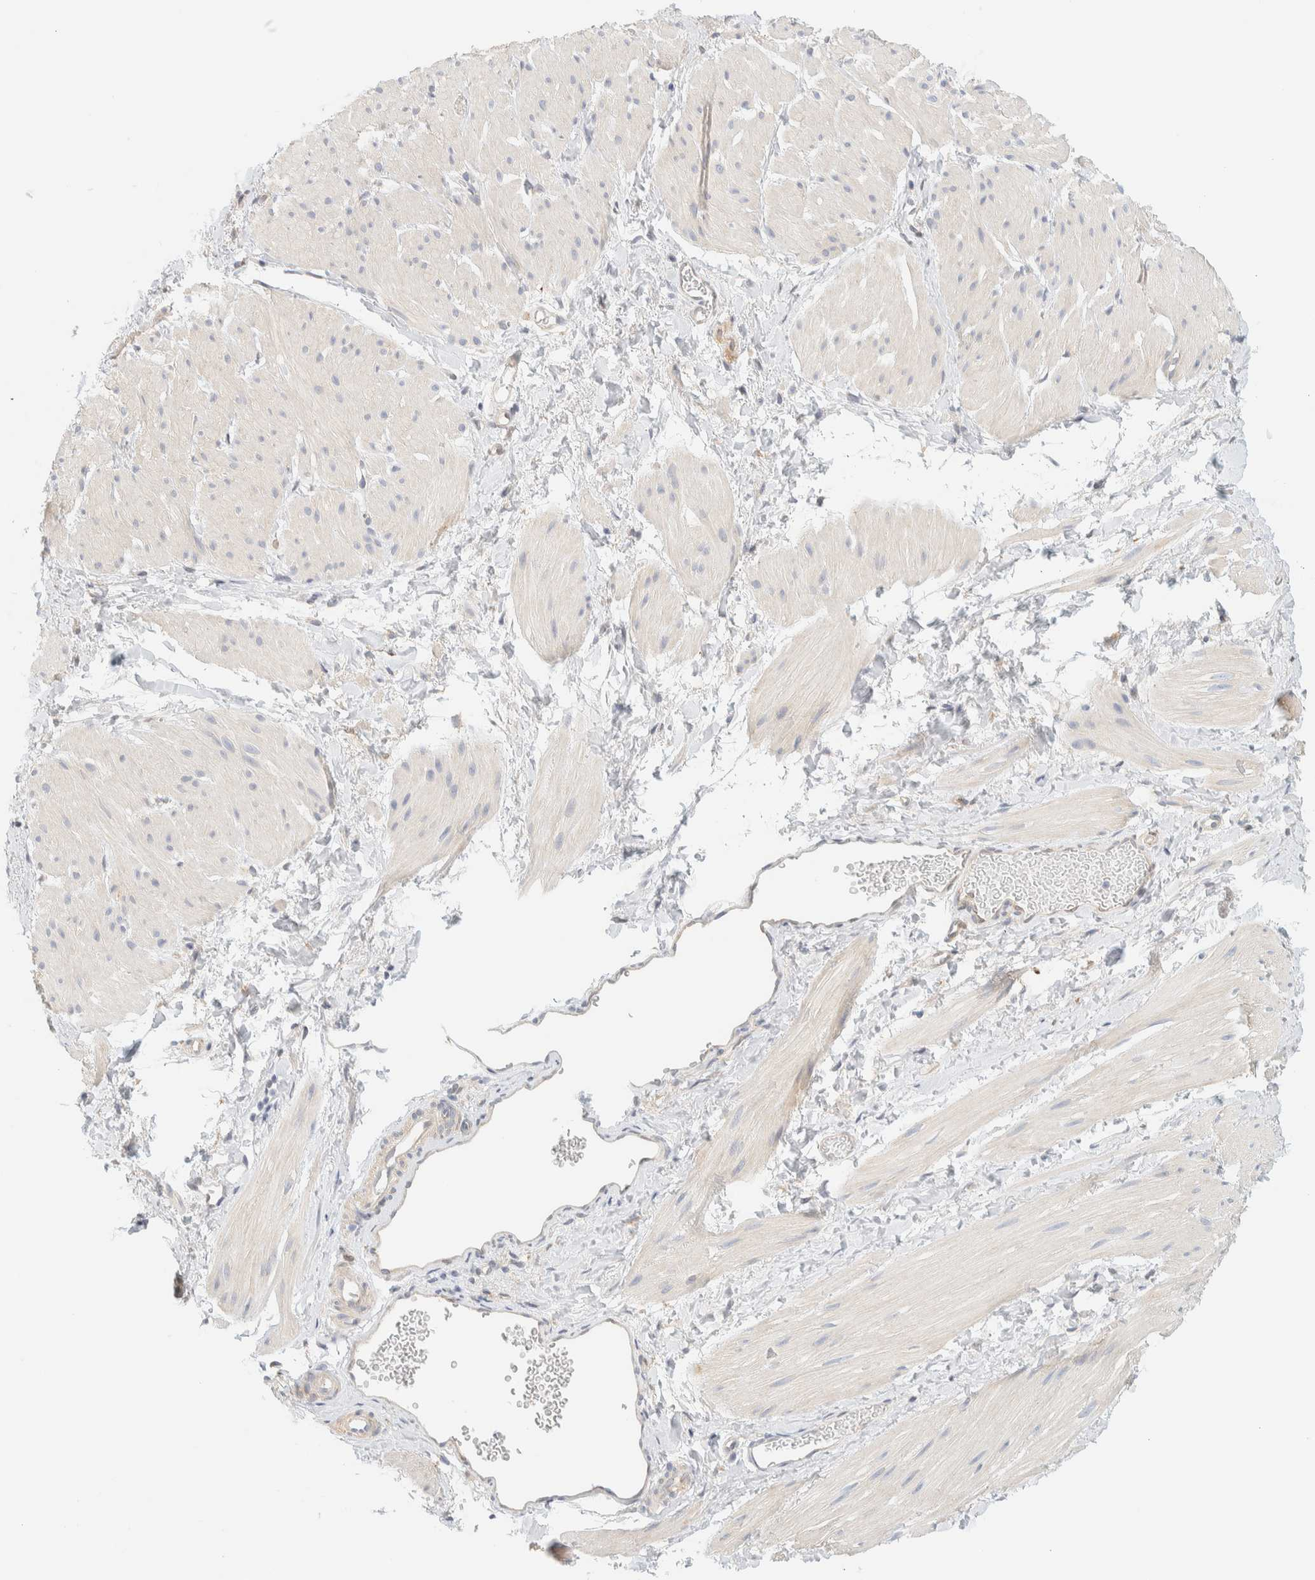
{"staining": {"intensity": "negative", "quantity": "none", "location": "none"}, "tissue": "smooth muscle", "cell_type": "Smooth muscle cells", "image_type": "normal", "snomed": [{"axis": "morphology", "description": "Normal tissue, NOS"}, {"axis": "topography", "description": "Smooth muscle"}], "caption": "Image shows no significant protein expression in smooth muscle cells of benign smooth muscle.", "gene": "NT5C", "patient": {"sex": "male", "age": 16}}